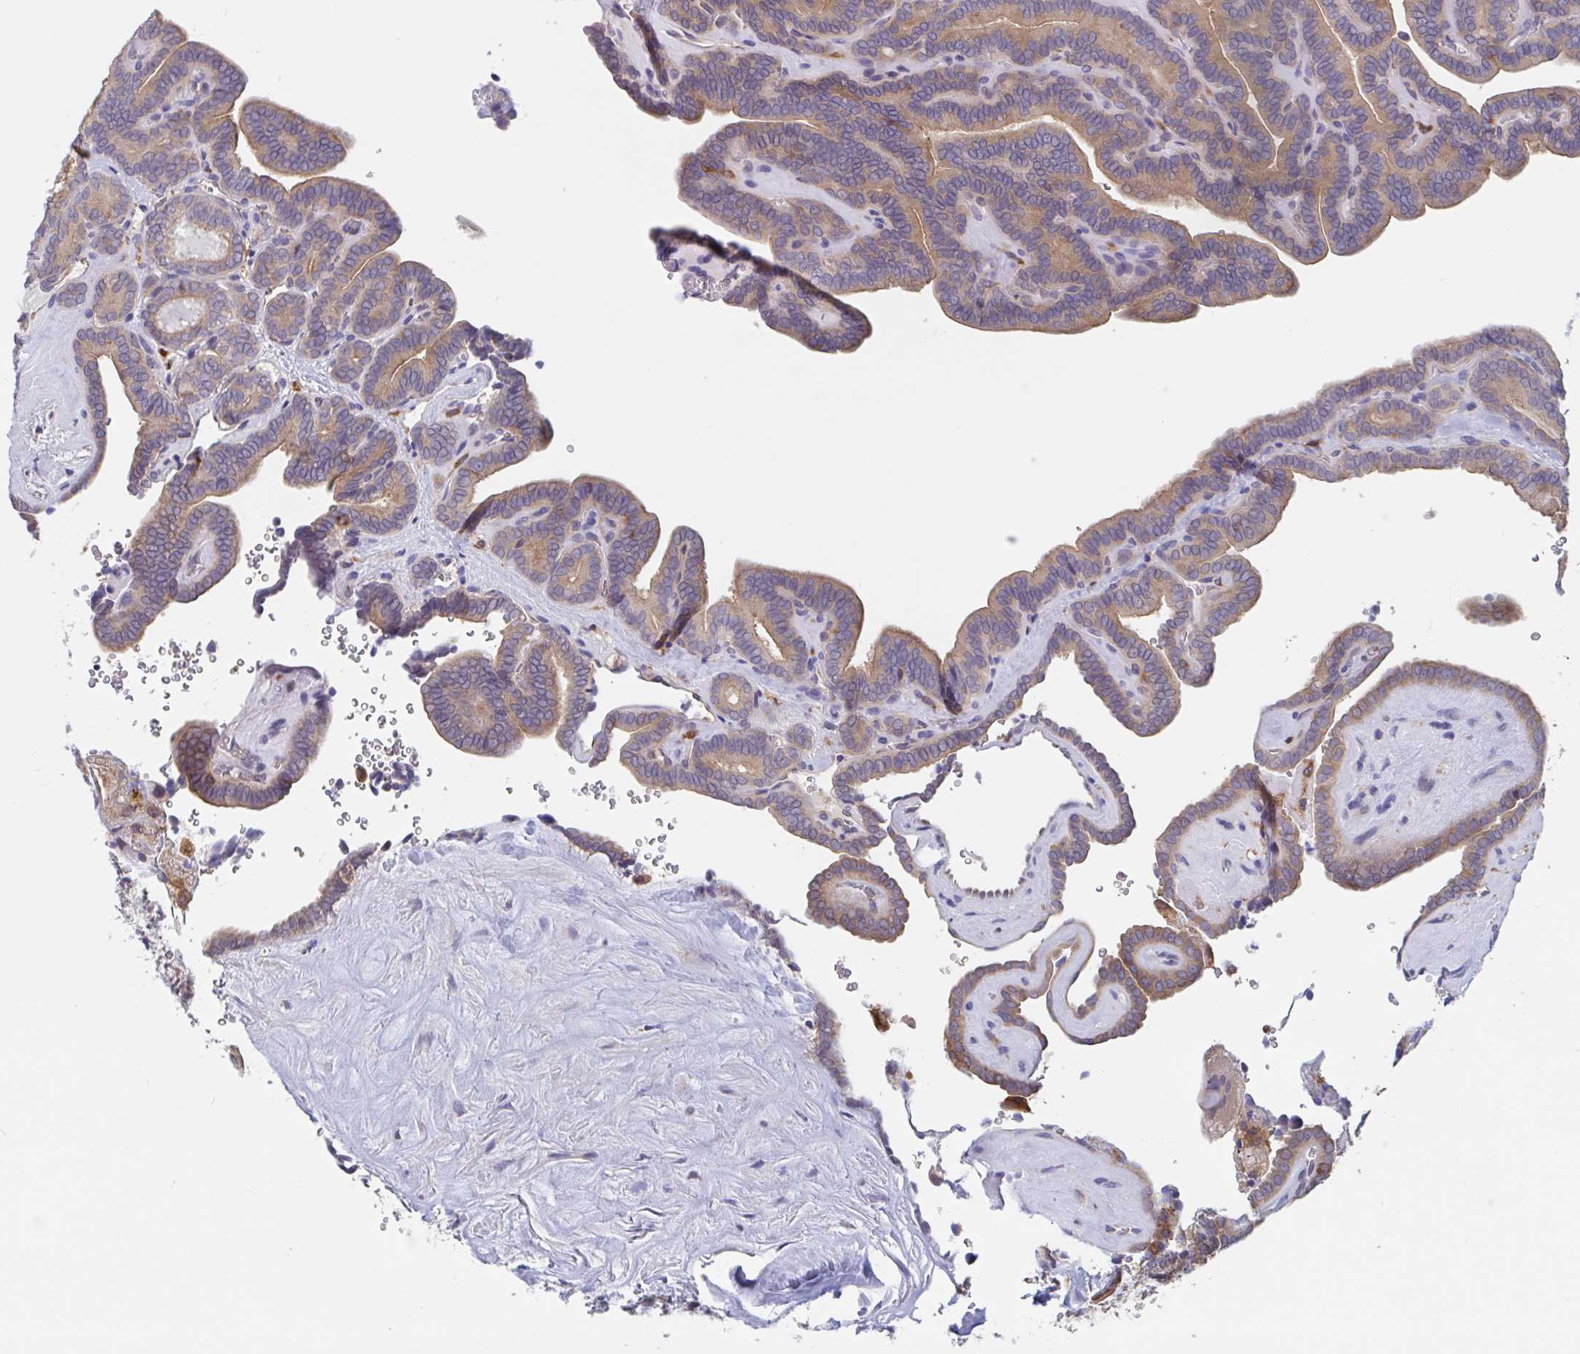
{"staining": {"intensity": "moderate", "quantity": ">75%", "location": "cytoplasmic/membranous"}, "tissue": "thyroid cancer", "cell_type": "Tumor cells", "image_type": "cancer", "snomed": [{"axis": "morphology", "description": "Papillary adenocarcinoma, NOS"}, {"axis": "topography", "description": "Thyroid gland"}], "caption": "A photomicrograph showing moderate cytoplasmic/membranous positivity in about >75% of tumor cells in thyroid papillary adenocarcinoma, as visualized by brown immunohistochemical staining.", "gene": "SNX8", "patient": {"sex": "female", "age": 21}}